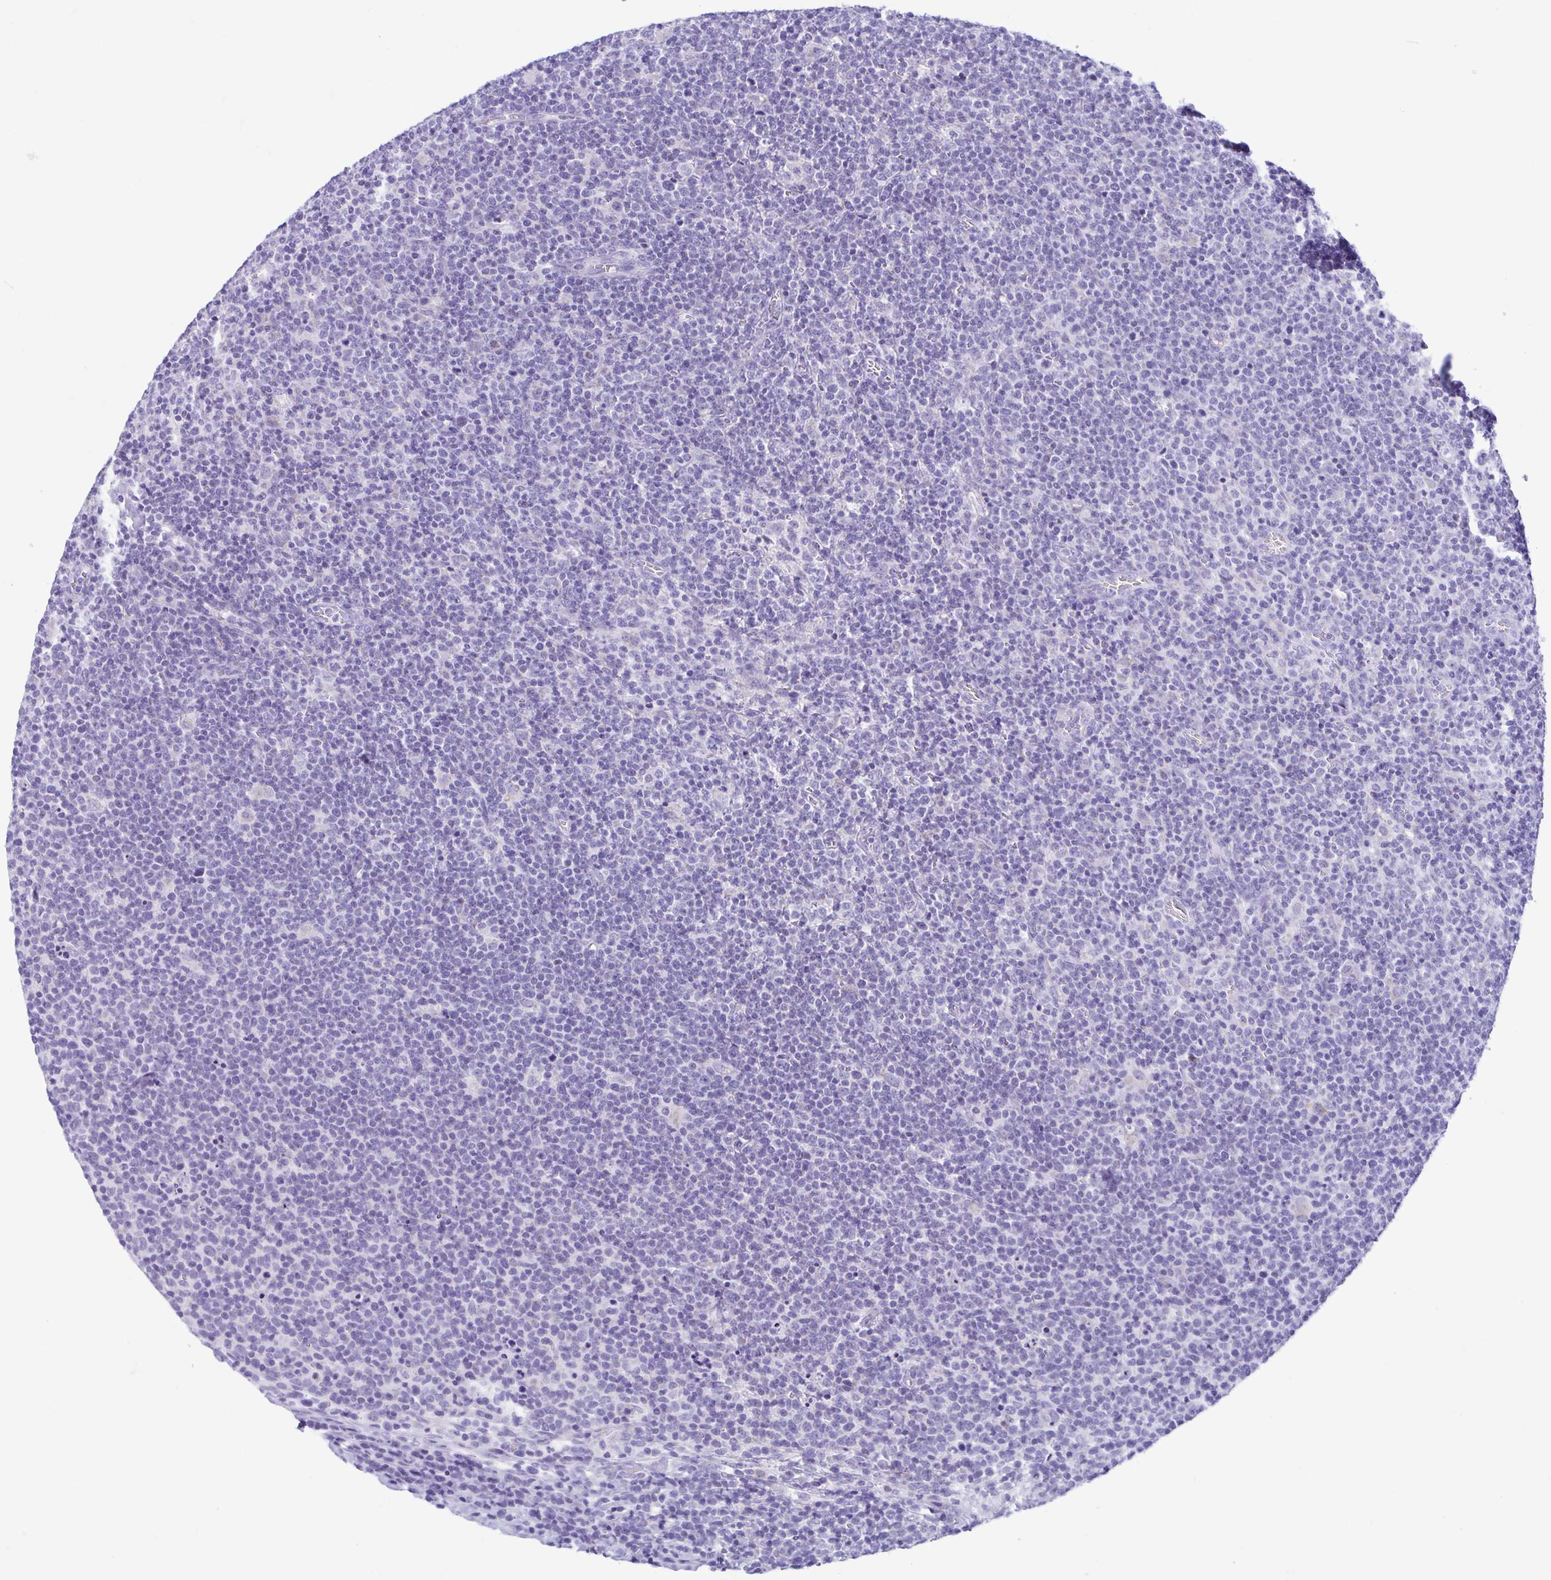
{"staining": {"intensity": "negative", "quantity": "none", "location": "none"}, "tissue": "lymphoma", "cell_type": "Tumor cells", "image_type": "cancer", "snomed": [{"axis": "morphology", "description": "Malignant lymphoma, non-Hodgkin's type, High grade"}, {"axis": "topography", "description": "Lymph node"}], "caption": "The IHC micrograph has no significant expression in tumor cells of malignant lymphoma, non-Hodgkin's type (high-grade) tissue.", "gene": "ACTRT3", "patient": {"sex": "male", "age": 61}}